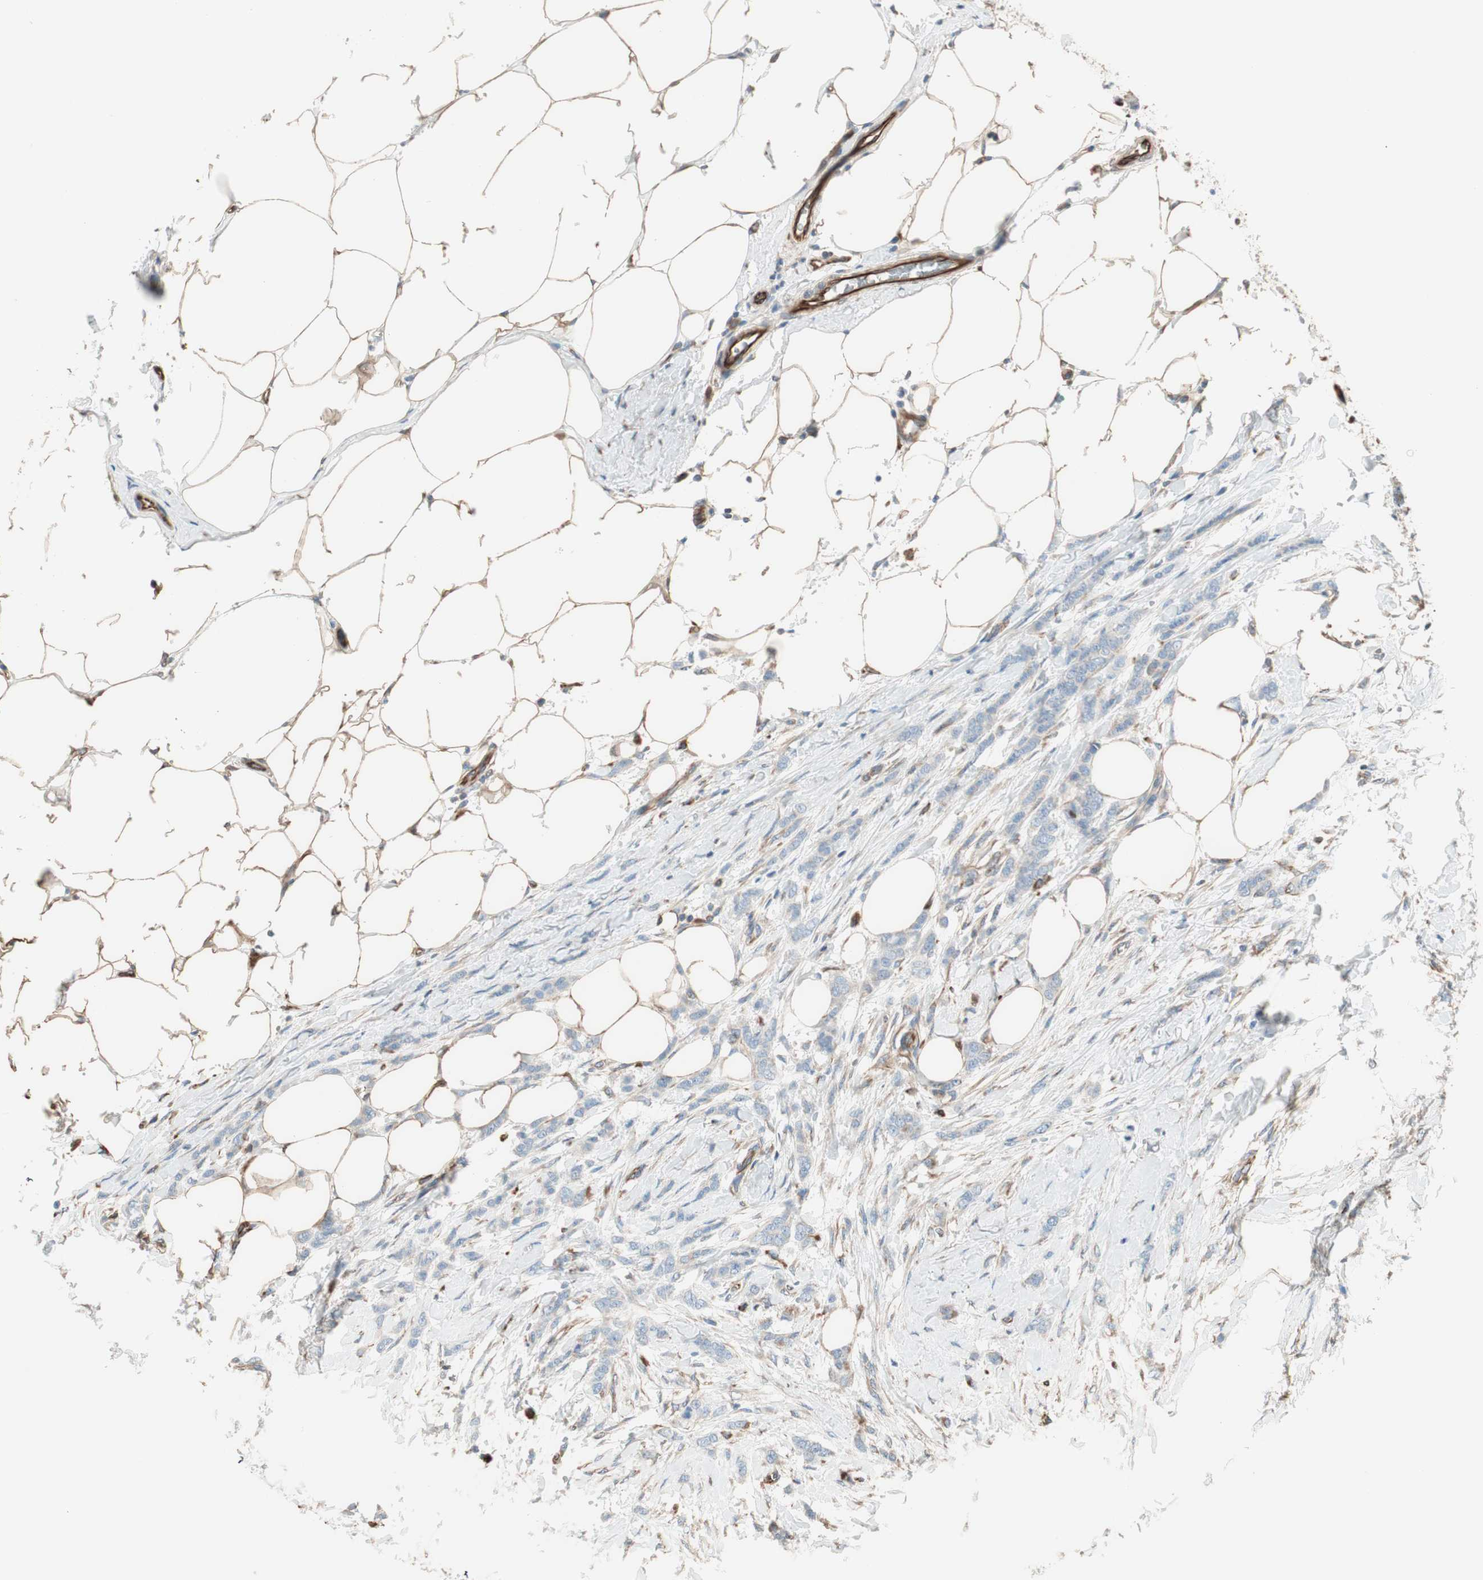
{"staining": {"intensity": "negative", "quantity": "none", "location": "none"}, "tissue": "breast cancer", "cell_type": "Tumor cells", "image_type": "cancer", "snomed": [{"axis": "morphology", "description": "Lobular carcinoma, in situ"}, {"axis": "morphology", "description": "Lobular carcinoma"}, {"axis": "topography", "description": "Breast"}], "caption": "This is an immunohistochemistry histopathology image of breast cancer. There is no expression in tumor cells.", "gene": "SRCIN1", "patient": {"sex": "female", "age": 41}}